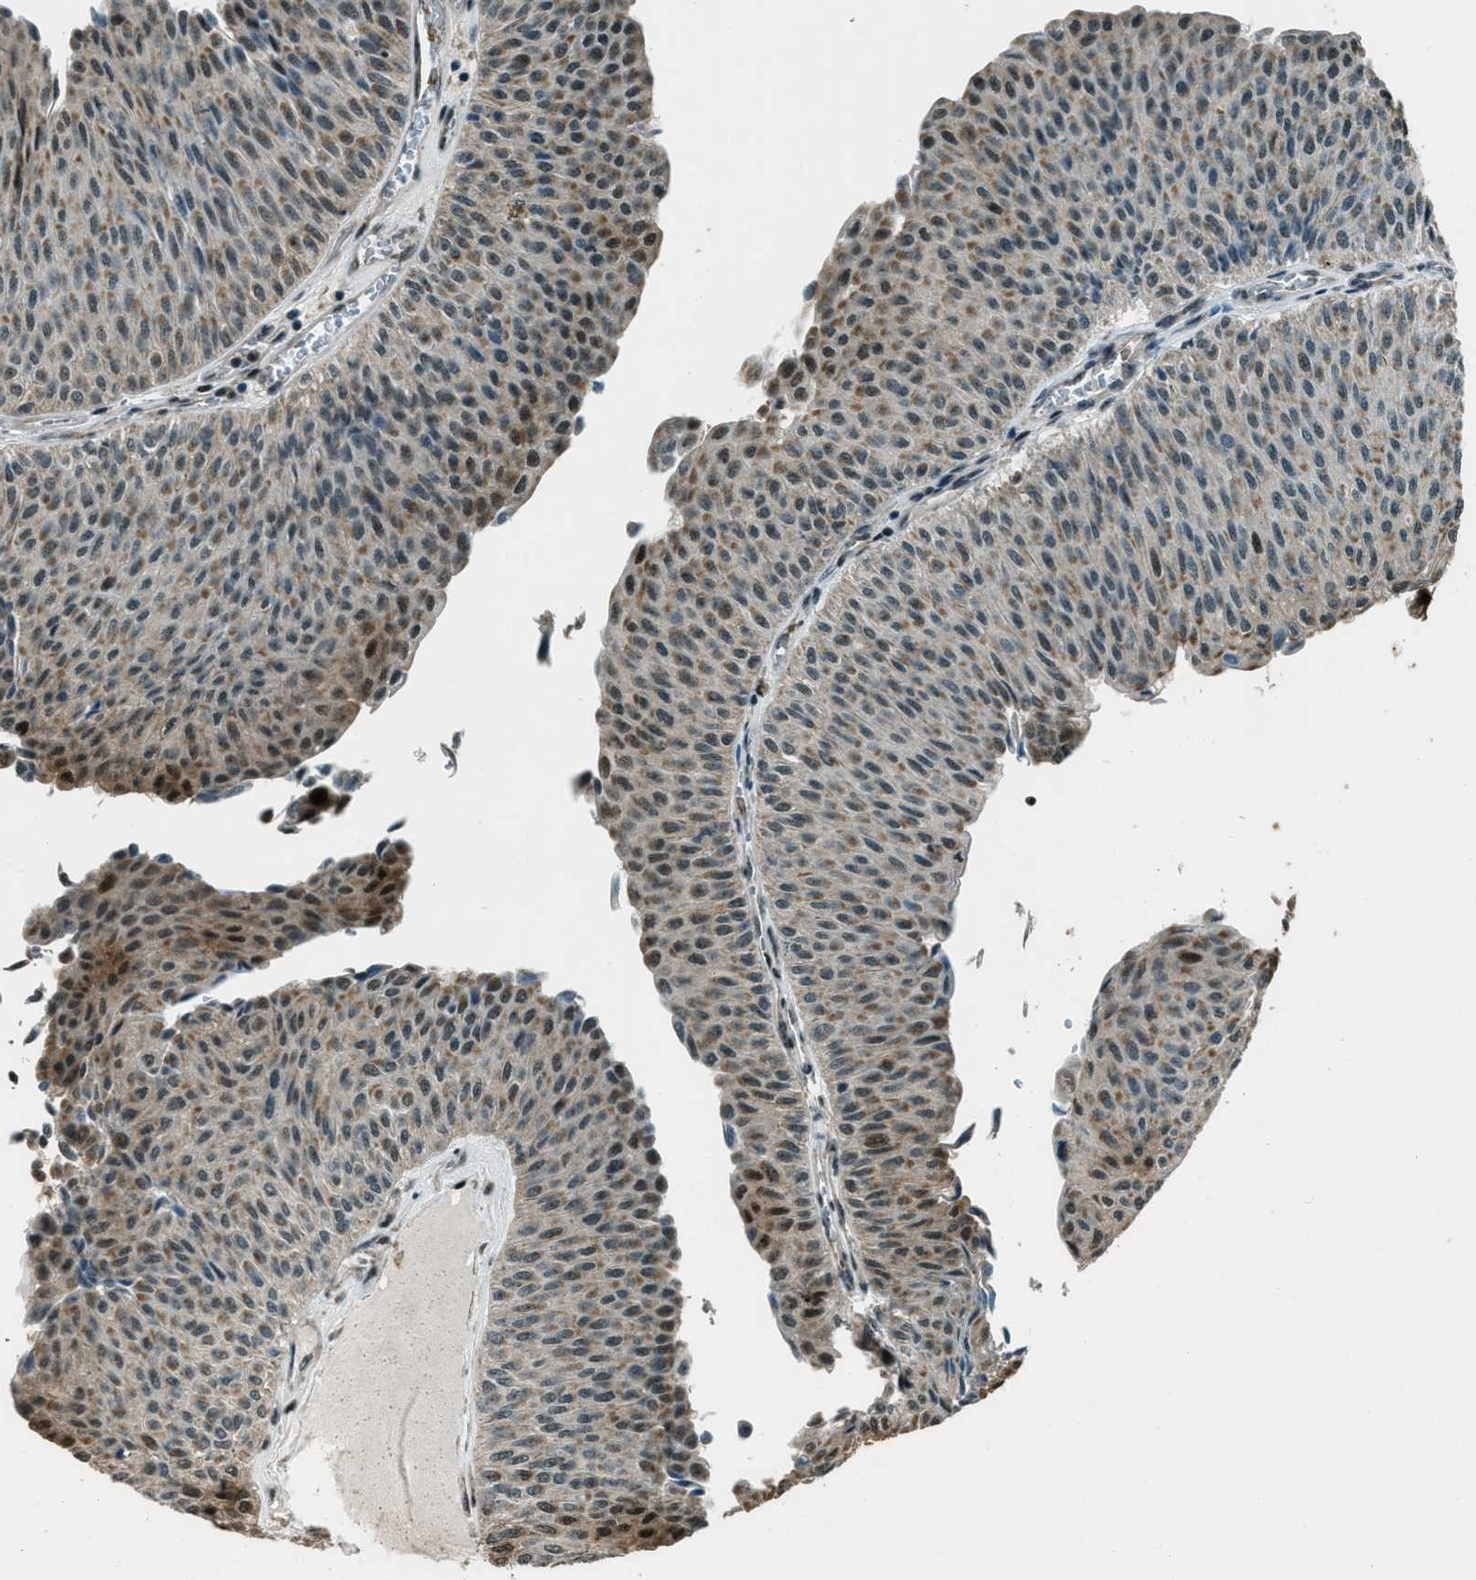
{"staining": {"intensity": "moderate", "quantity": "25%-75%", "location": "cytoplasmic/membranous,nuclear"}, "tissue": "urothelial cancer", "cell_type": "Tumor cells", "image_type": "cancer", "snomed": [{"axis": "morphology", "description": "Urothelial carcinoma, Low grade"}, {"axis": "topography", "description": "Urinary bladder"}], "caption": "Immunohistochemical staining of human low-grade urothelial carcinoma exhibits moderate cytoplasmic/membranous and nuclear protein staining in approximately 25%-75% of tumor cells.", "gene": "TARDBP", "patient": {"sex": "male", "age": 78}}